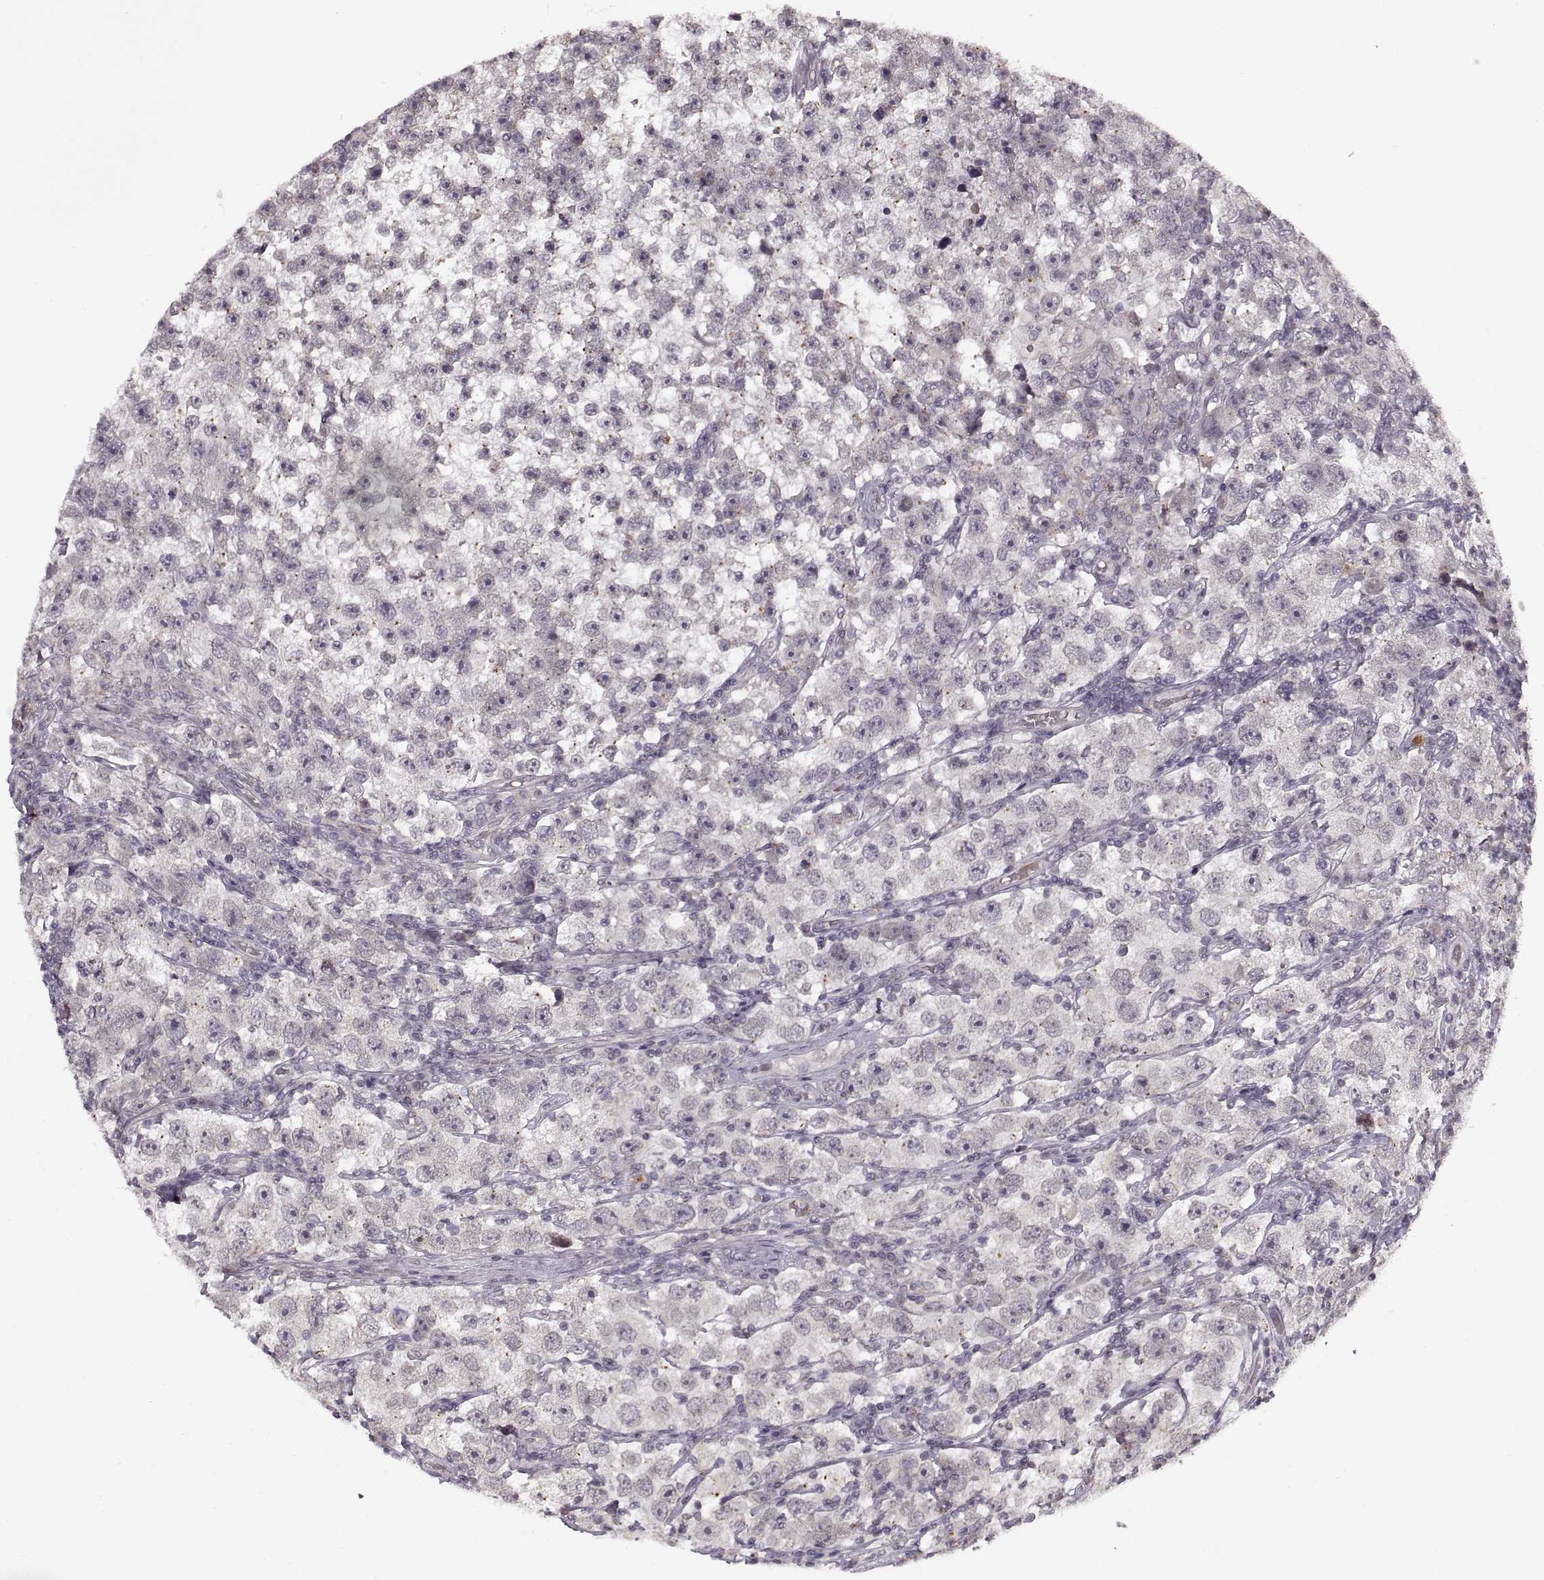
{"staining": {"intensity": "negative", "quantity": "none", "location": "none"}, "tissue": "testis cancer", "cell_type": "Tumor cells", "image_type": "cancer", "snomed": [{"axis": "morphology", "description": "Seminoma, NOS"}, {"axis": "topography", "description": "Testis"}], "caption": "Immunohistochemistry photomicrograph of neoplastic tissue: human testis cancer (seminoma) stained with DAB demonstrates no significant protein positivity in tumor cells. (Stains: DAB (3,3'-diaminobenzidine) immunohistochemistry with hematoxylin counter stain, Microscopy: brightfield microscopy at high magnification).", "gene": "ASIC3", "patient": {"sex": "male", "age": 26}}